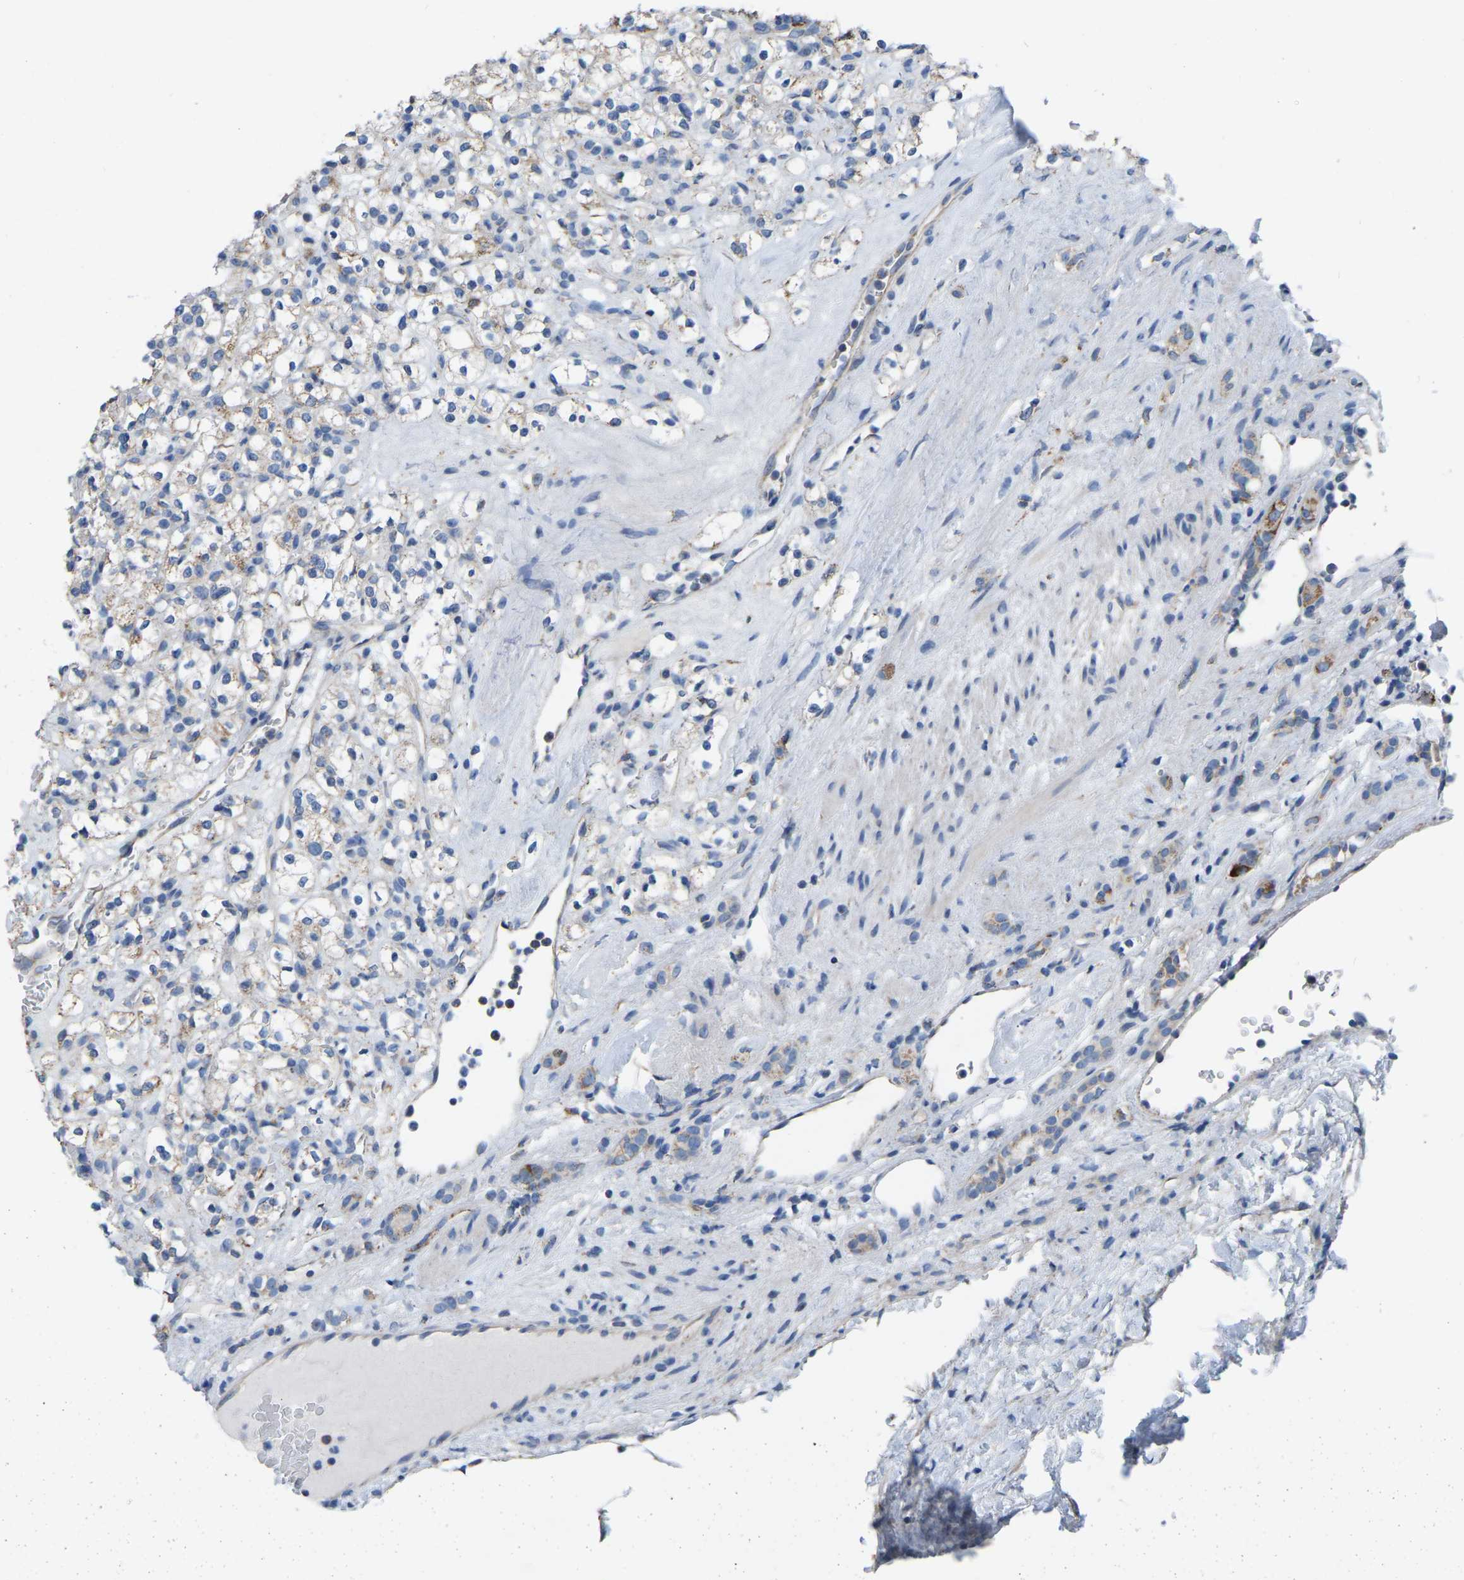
{"staining": {"intensity": "weak", "quantity": ">75%", "location": "cytoplasmic/membranous"}, "tissue": "renal cancer", "cell_type": "Tumor cells", "image_type": "cancer", "snomed": [{"axis": "morphology", "description": "Normal tissue, NOS"}, {"axis": "morphology", "description": "Adenocarcinoma, NOS"}, {"axis": "topography", "description": "Kidney"}], "caption": "Immunohistochemistry (DAB (3,3'-diaminobenzidine)) staining of human adenocarcinoma (renal) shows weak cytoplasmic/membranous protein expression in about >75% of tumor cells. The staining is performed using DAB (3,3'-diaminobenzidine) brown chromogen to label protein expression. The nuclei are counter-stained blue using hematoxylin.", "gene": "BCL10", "patient": {"sex": "female", "age": 72}}